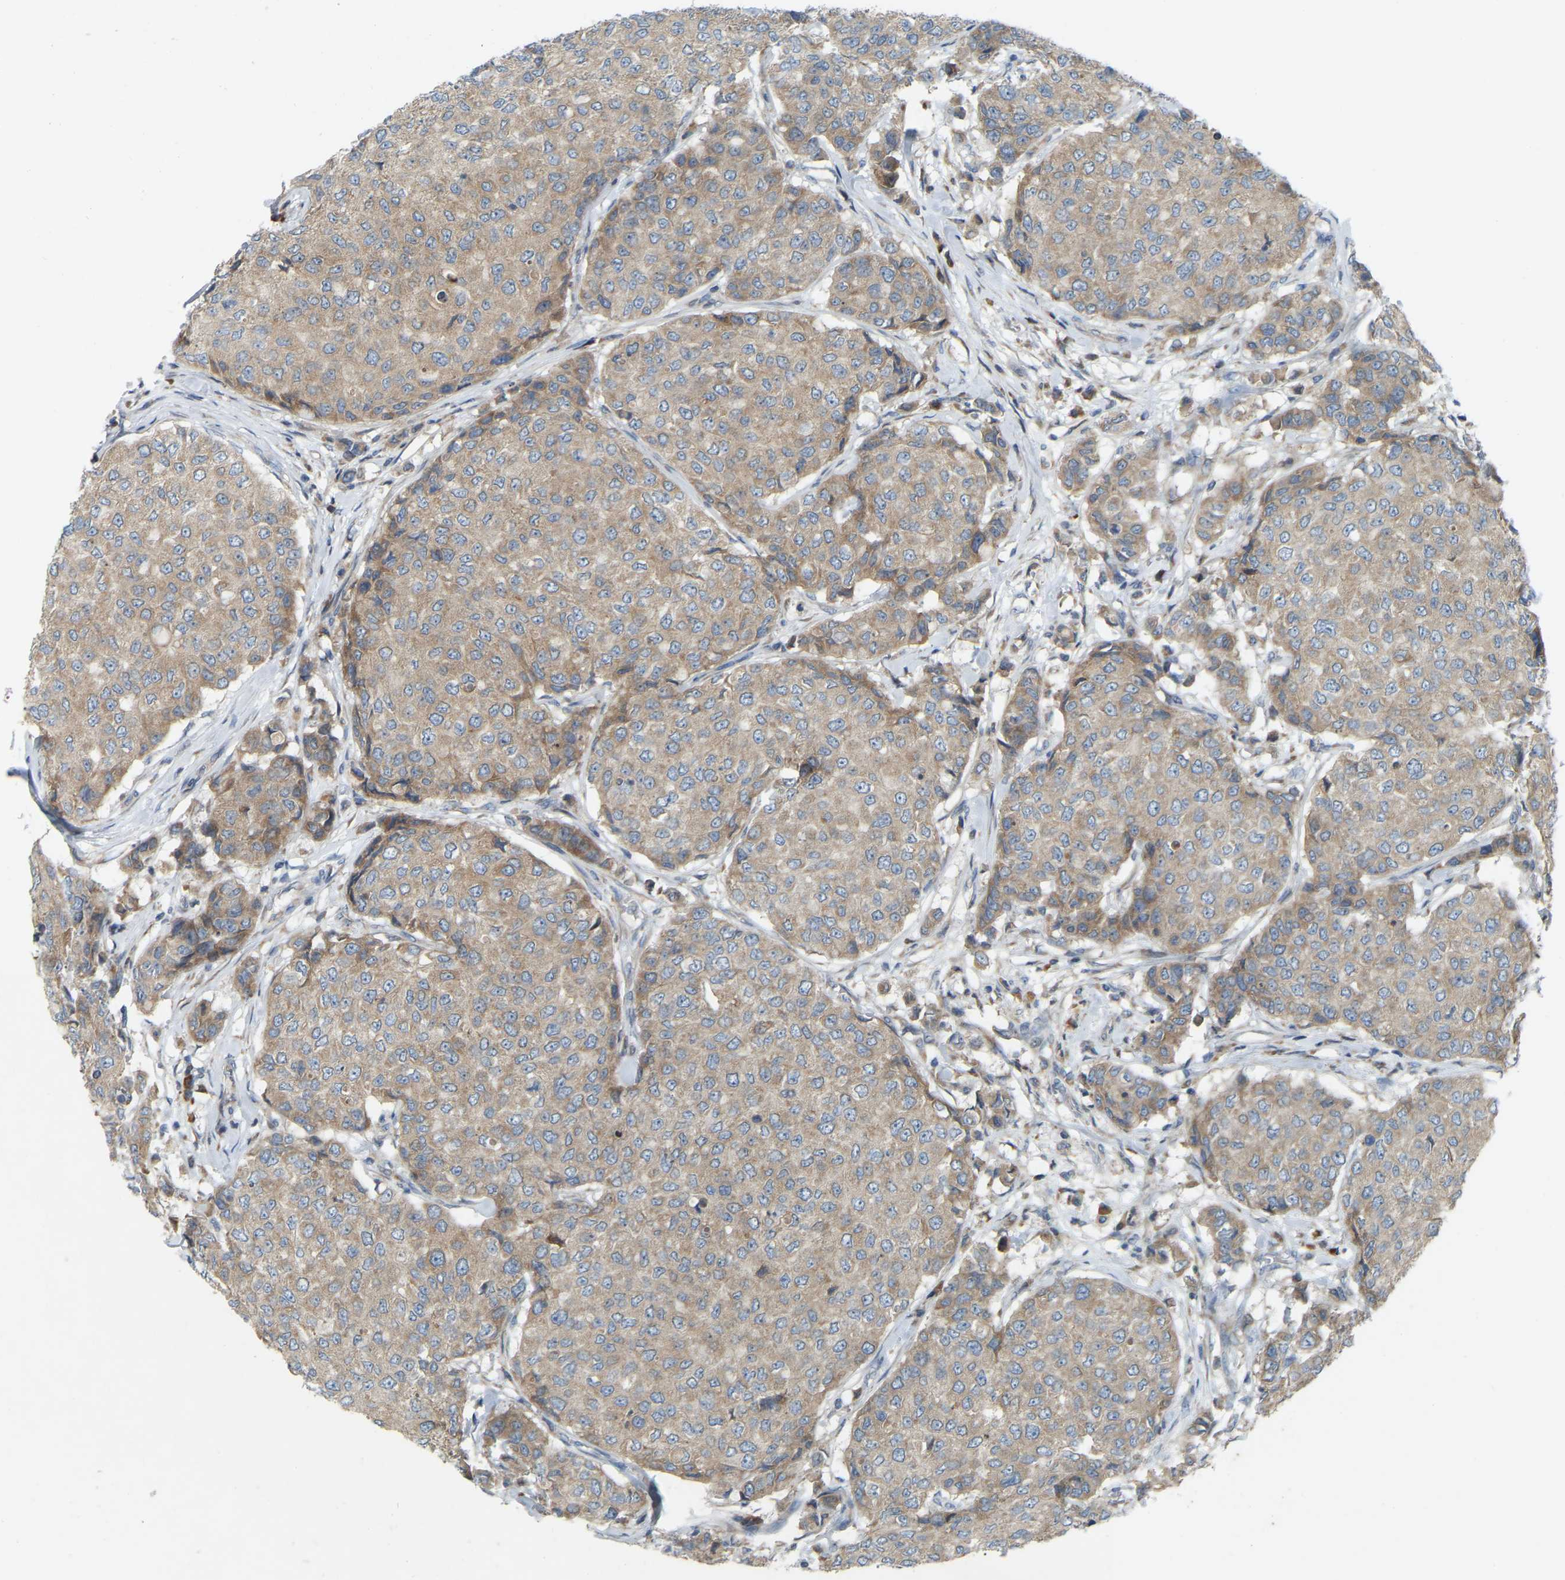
{"staining": {"intensity": "moderate", "quantity": ">75%", "location": "cytoplasmic/membranous"}, "tissue": "breast cancer", "cell_type": "Tumor cells", "image_type": "cancer", "snomed": [{"axis": "morphology", "description": "Duct carcinoma"}, {"axis": "topography", "description": "Breast"}], "caption": "The immunohistochemical stain labels moderate cytoplasmic/membranous expression in tumor cells of invasive ductal carcinoma (breast) tissue.", "gene": "PARL", "patient": {"sex": "female", "age": 27}}